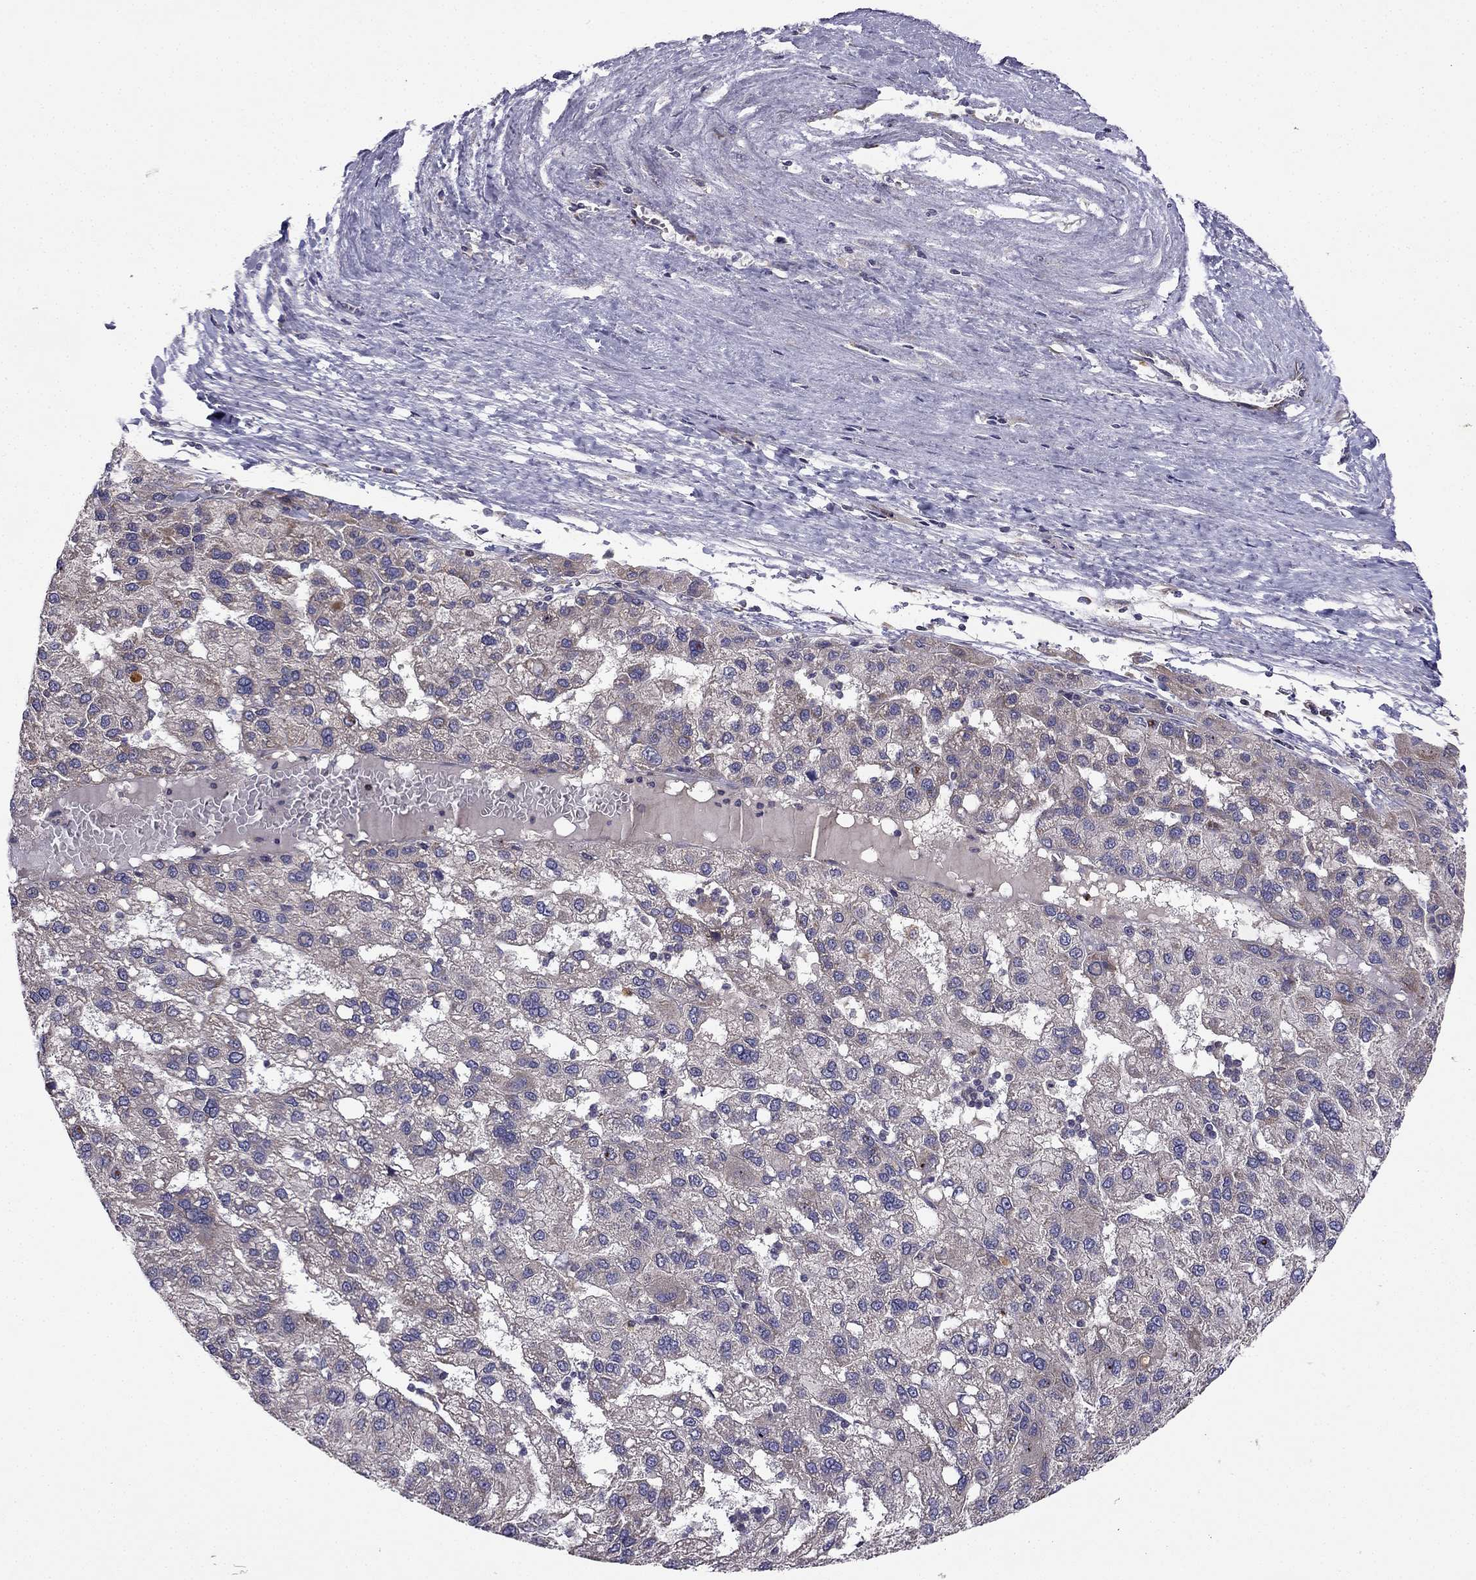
{"staining": {"intensity": "weak", "quantity": "<25%", "location": "cytoplasmic/membranous"}, "tissue": "liver cancer", "cell_type": "Tumor cells", "image_type": "cancer", "snomed": [{"axis": "morphology", "description": "Carcinoma, Hepatocellular, NOS"}, {"axis": "topography", "description": "Liver"}], "caption": "Tumor cells are negative for protein expression in human liver cancer.", "gene": "STXBP5", "patient": {"sex": "female", "age": 82}}